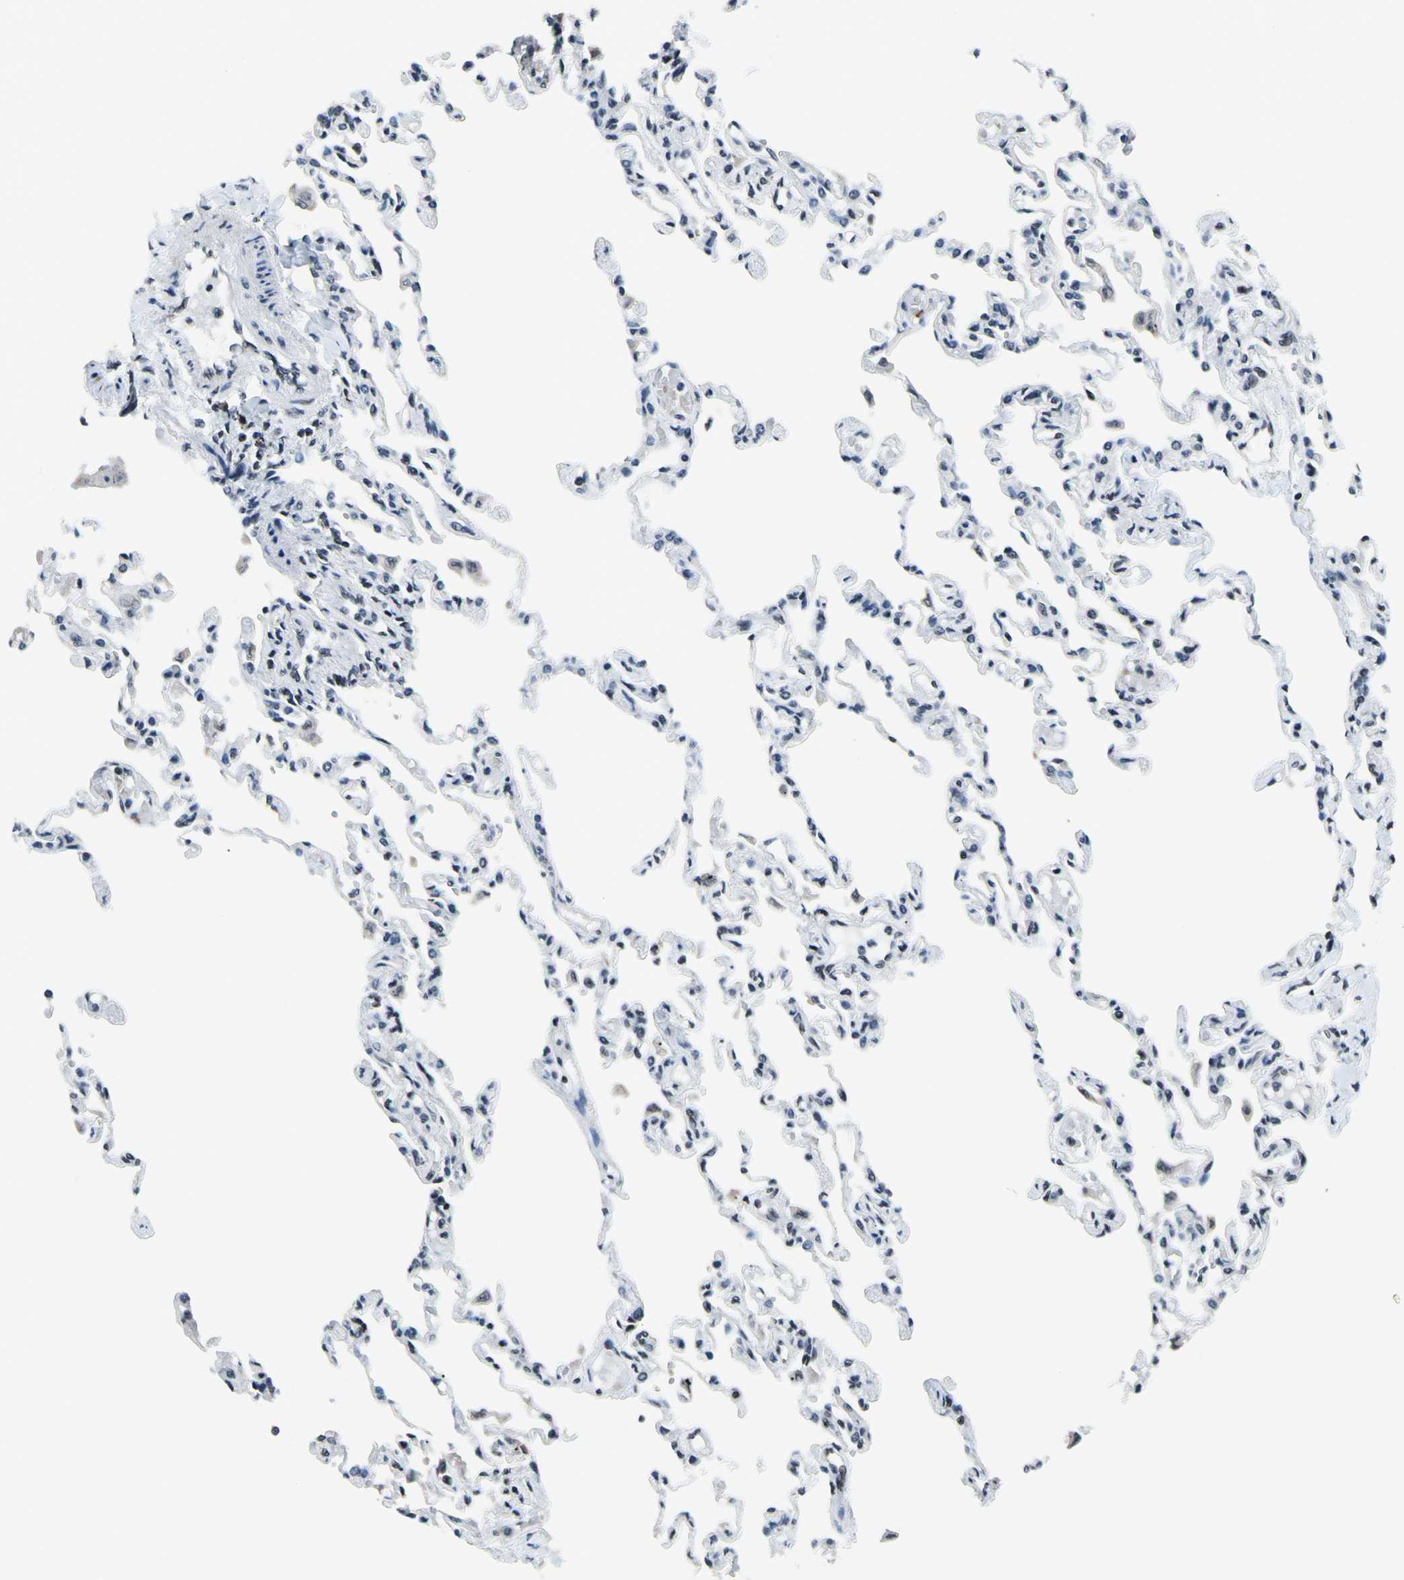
{"staining": {"intensity": "weak", "quantity": "25%-75%", "location": "nuclear"}, "tissue": "lung", "cell_type": "Alveolar cells", "image_type": "normal", "snomed": [{"axis": "morphology", "description": "Normal tissue, NOS"}, {"axis": "topography", "description": "Lung"}], "caption": "A low amount of weak nuclear staining is seen in approximately 25%-75% of alveolar cells in unremarkable lung.", "gene": "RECQL", "patient": {"sex": "male", "age": 21}}